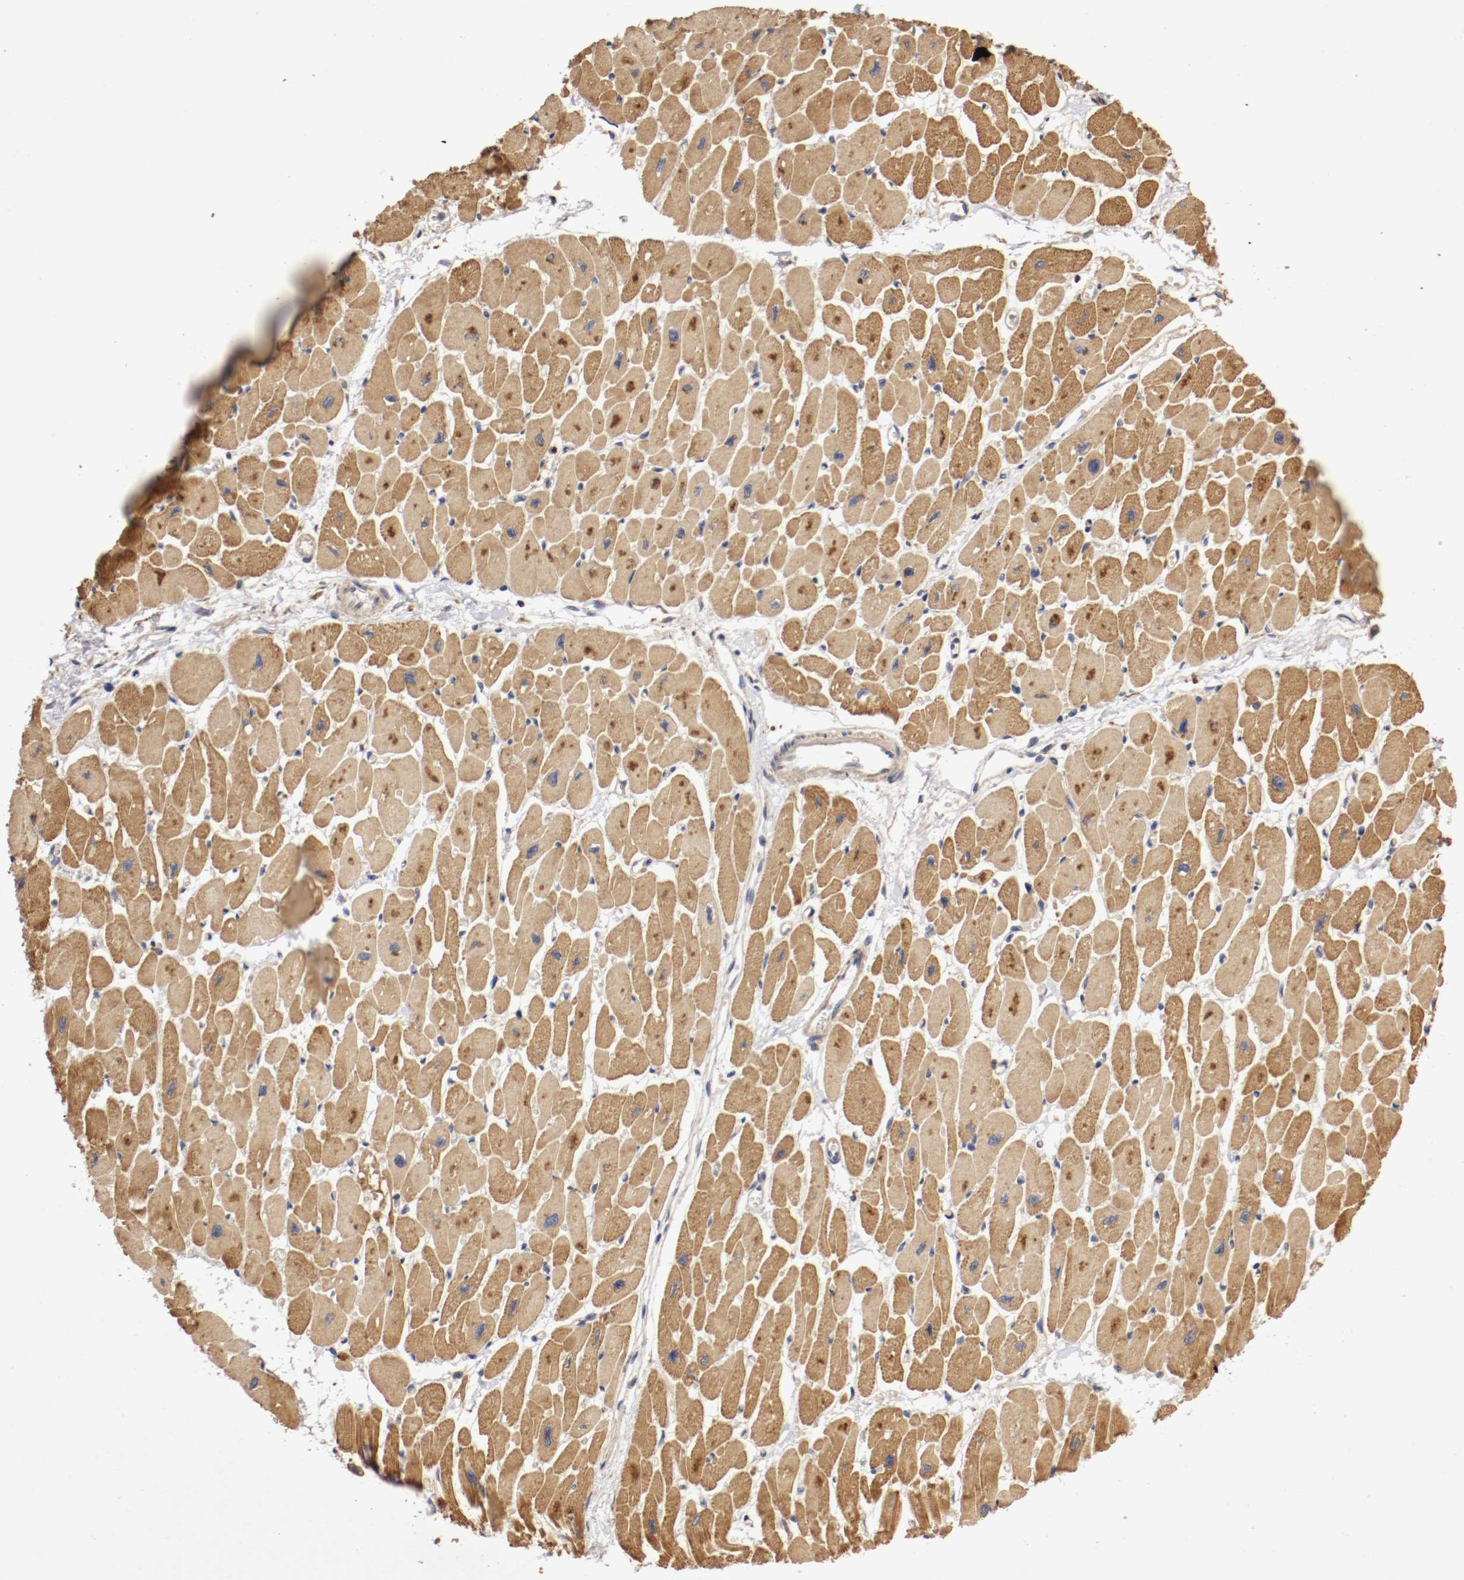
{"staining": {"intensity": "strong", "quantity": ">75%", "location": "cytoplasmic/membranous"}, "tissue": "heart muscle", "cell_type": "Cardiomyocytes", "image_type": "normal", "snomed": [{"axis": "morphology", "description": "Normal tissue, NOS"}, {"axis": "topography", "description": "Heart"}], "caption": "Immunohistochemistry photomicrograph of unremarkable heart muscle: heart muscle stained using immunohistochemistry (IHC) reveals high levels of strong protein expression localized specifically in the cytoplasmic/membranous of cardiomyocytes, appearing as a cytoplasmic/membranous brown color.", "gene": "VEZT", "patient": {"sex": "female", "age": 54}}